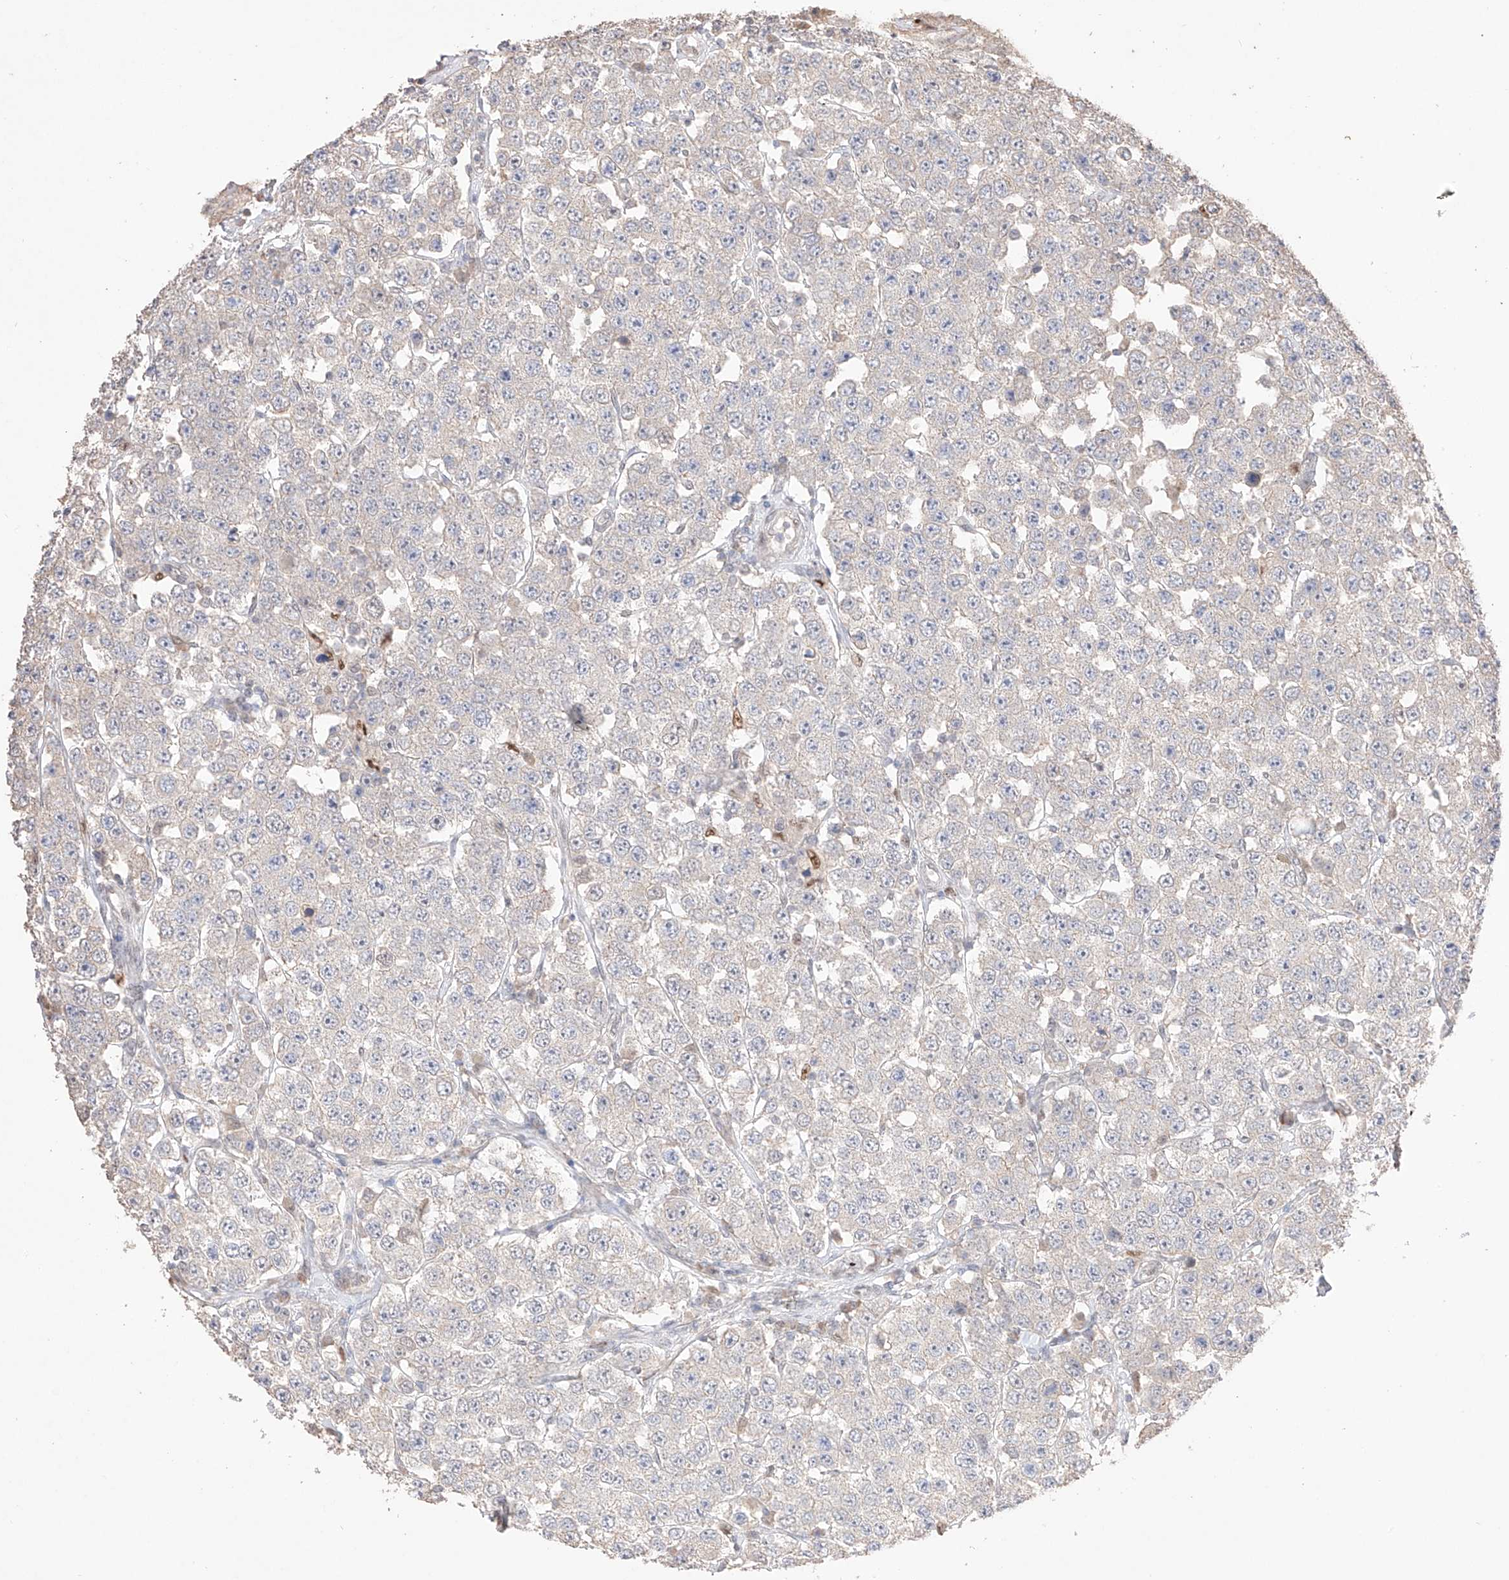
{"staining": {"intensity": "negative", "quantity": "none", "location": "none"}, "tissue": "testis cancer", "cell_type": "Tumor cells", "image_type": "cancer", "snomed": [{"axis": "morphology", "description": "Seminoma, NOS"}, {"axis": "topography", "description": "Testis"}], "caption": "The photomicrograph shows no staining of tumor cells in testis cancer (seminoma).", "gene": "APIP", "patient": {"sex": "male", "age": 28}}